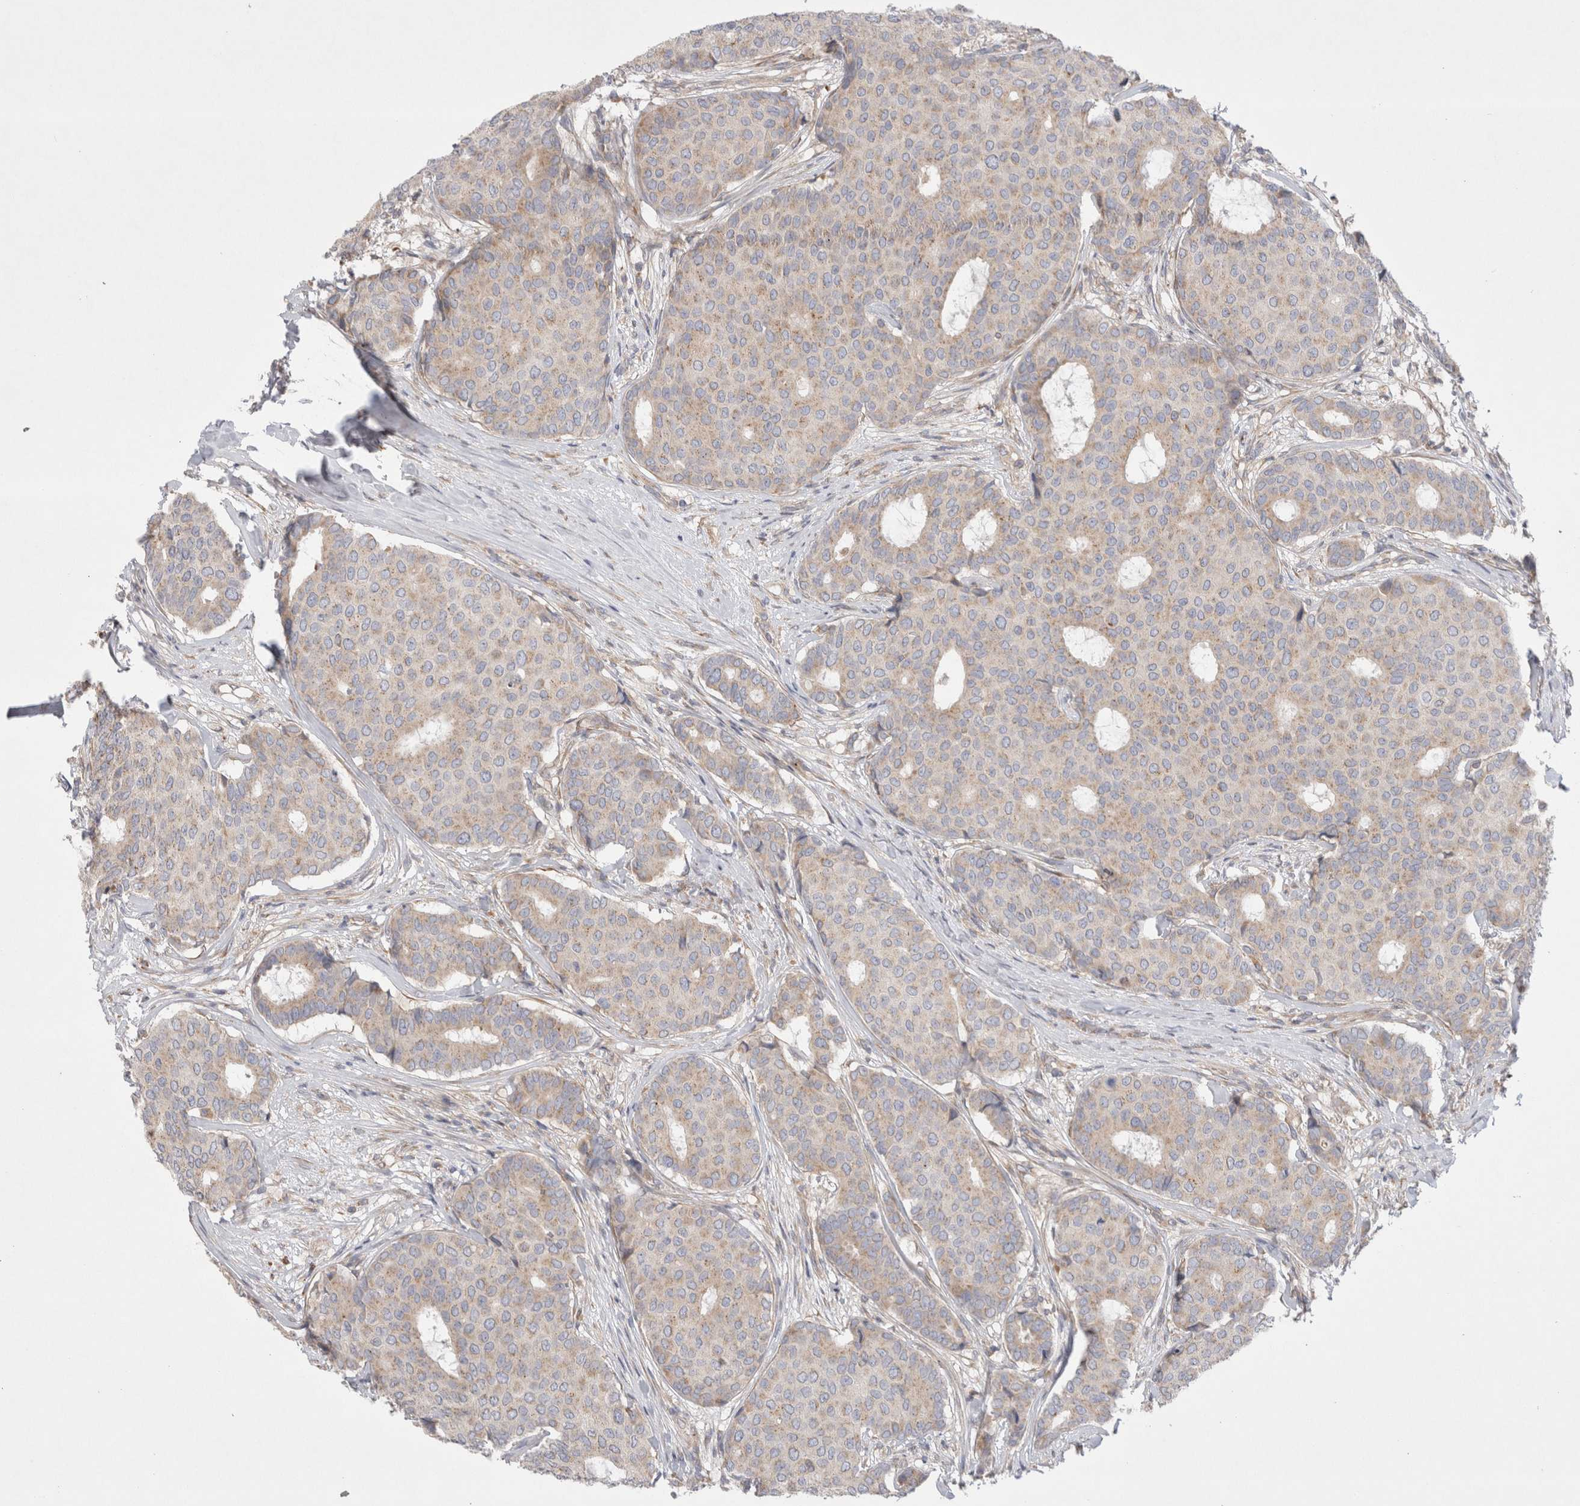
{"staining": {"intensity": "weak", "quantity": "25%-75%", "location": "cytoplasmic/membranous"}, "tissue": "breast cancer", "cell_type": "Tumor cells", "image_type": "cancer", "snomed": [{"axis": "morphology", "description": "Duct carcinoma"}, {"axis": "topography", "description": "Breast"}], "caption": "Brown immunohistochemical staining in infiltrating ductal carcinoma (breast) demonstrates weak cytoplasmic/membranous positivity in about 25%-75% of tumor cells.", "gene": "TBC1D16", "patient": {"sex": "female", "age": 75}}